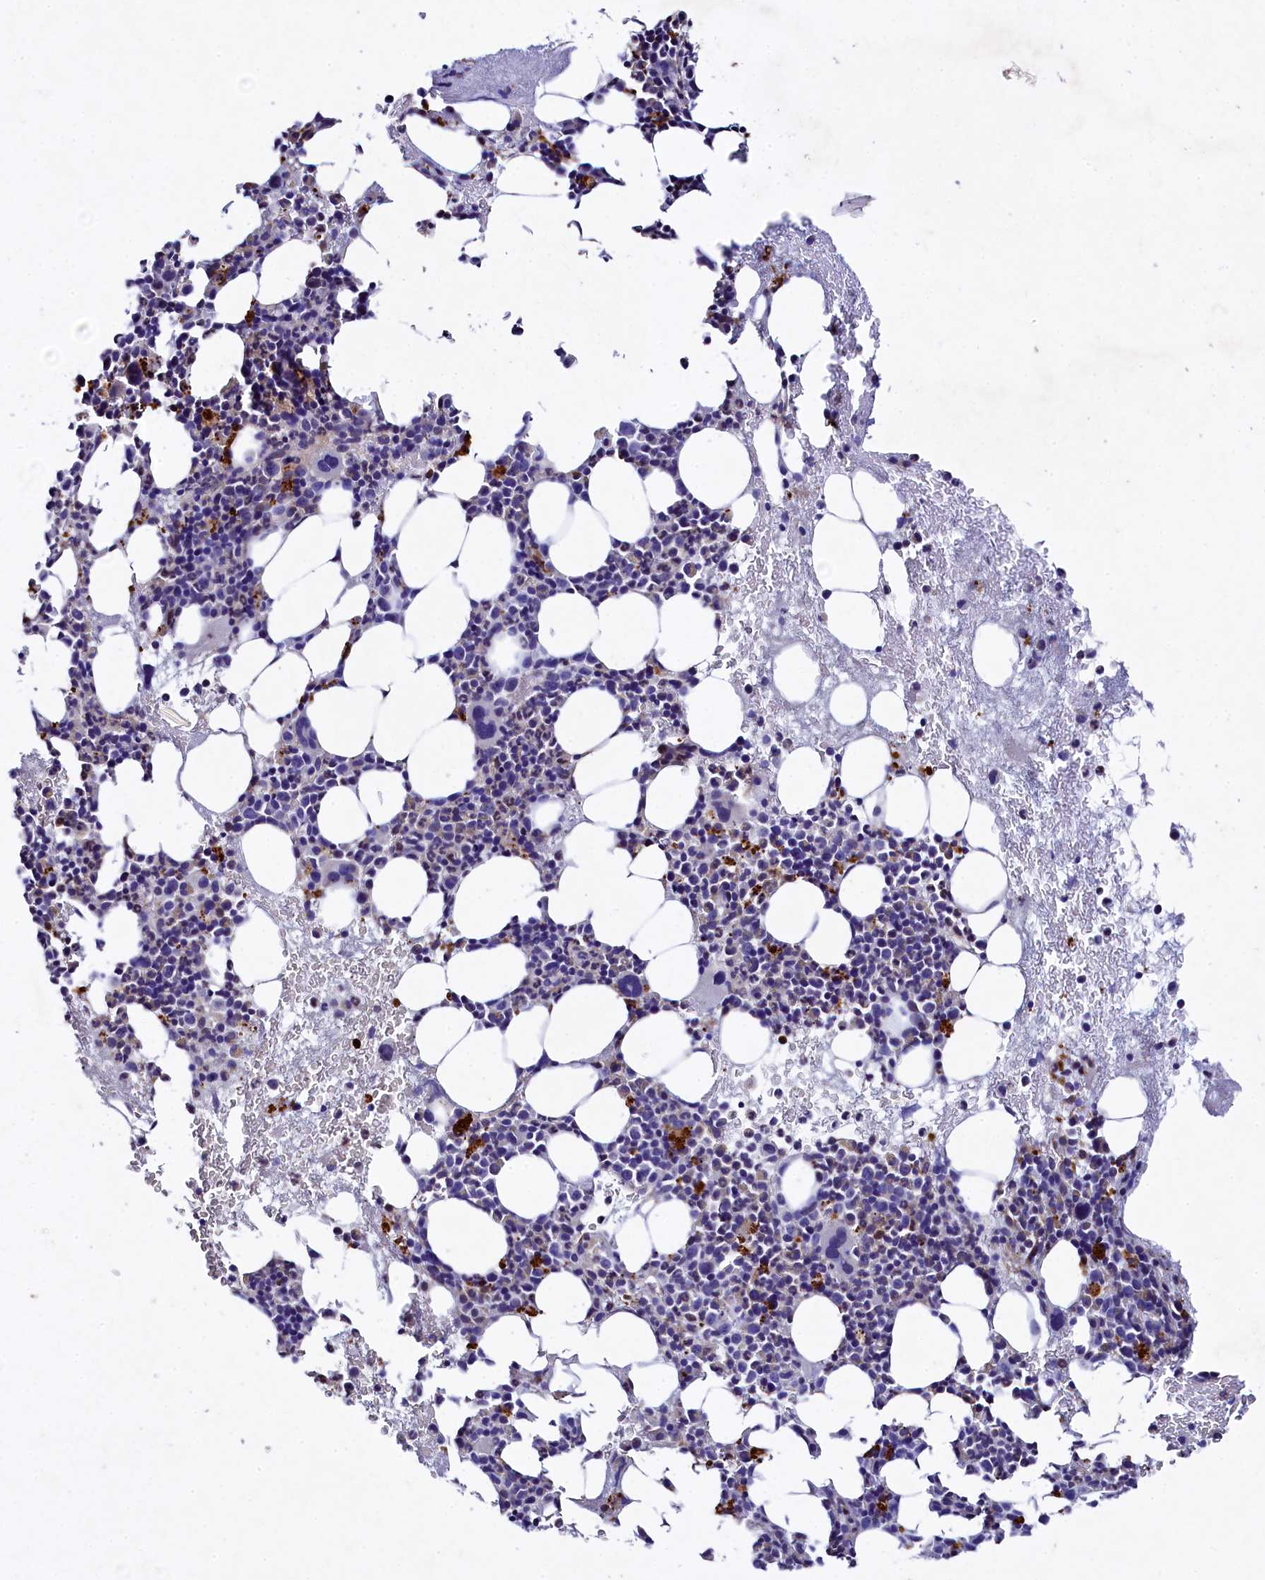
{"staining": {"intensity": "moderate", "quantity": "<25%", "location": "cytoplasmic/membranous"}, "tissue": "bone marrow", "cell_type": "Hematopoietic cells", "image_type": "normal", "snomed": [{"axis": "morphology", "description": "Normal tissue, NOS"}, {"axis": "topography", "description": "Bone marrow"}], "caption": "Bone marrow stained for a protein exhibits moderate cytoplasmic/membranous positivity in hematopoietic cells.", "gene": "TGDS", "patient": {"sex": "female", "age": 37}}